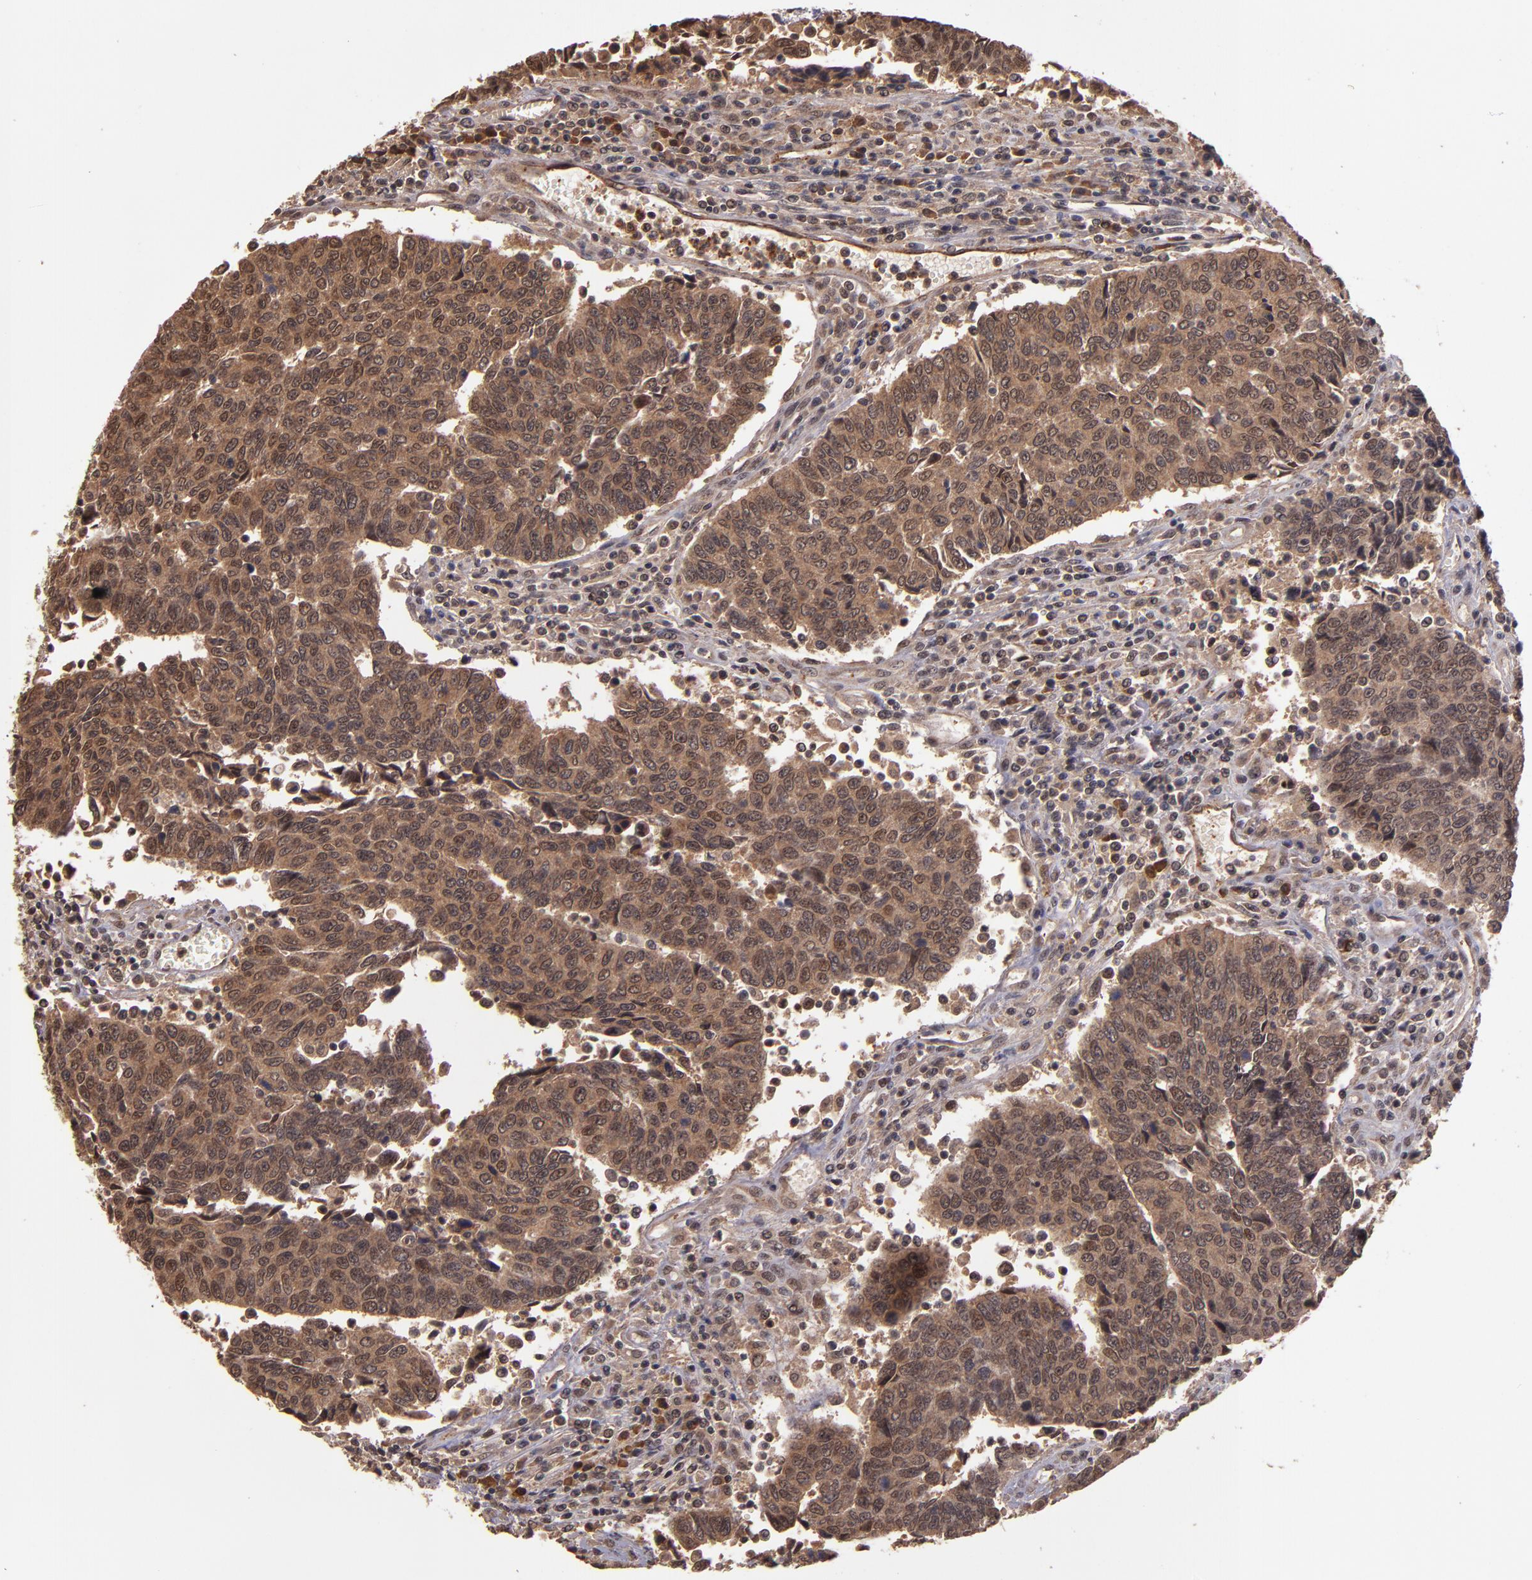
{"staining": {"intensity": "moderate", "quantity": ">75%", "location": "cytoplasmic/membranous"}, "tissue": "urothelial cancer", "cell_type": "Tumor cells", "image_type": "cancer", "snomed": [{"axis": "morphology", "description": "Urothelial carcinoma, High grade"}, {"axis": "topography", "description": "Urinary bladder"}], "caption": "Immunohistochemical staining of urothelial carcinoma (high-grade) demonstrates moderate cytoplasmic/membranous protein expression in about >75% of tumor cells.", "gene": "RIOK3", "patient": {"sex": "male", "age": 86}}